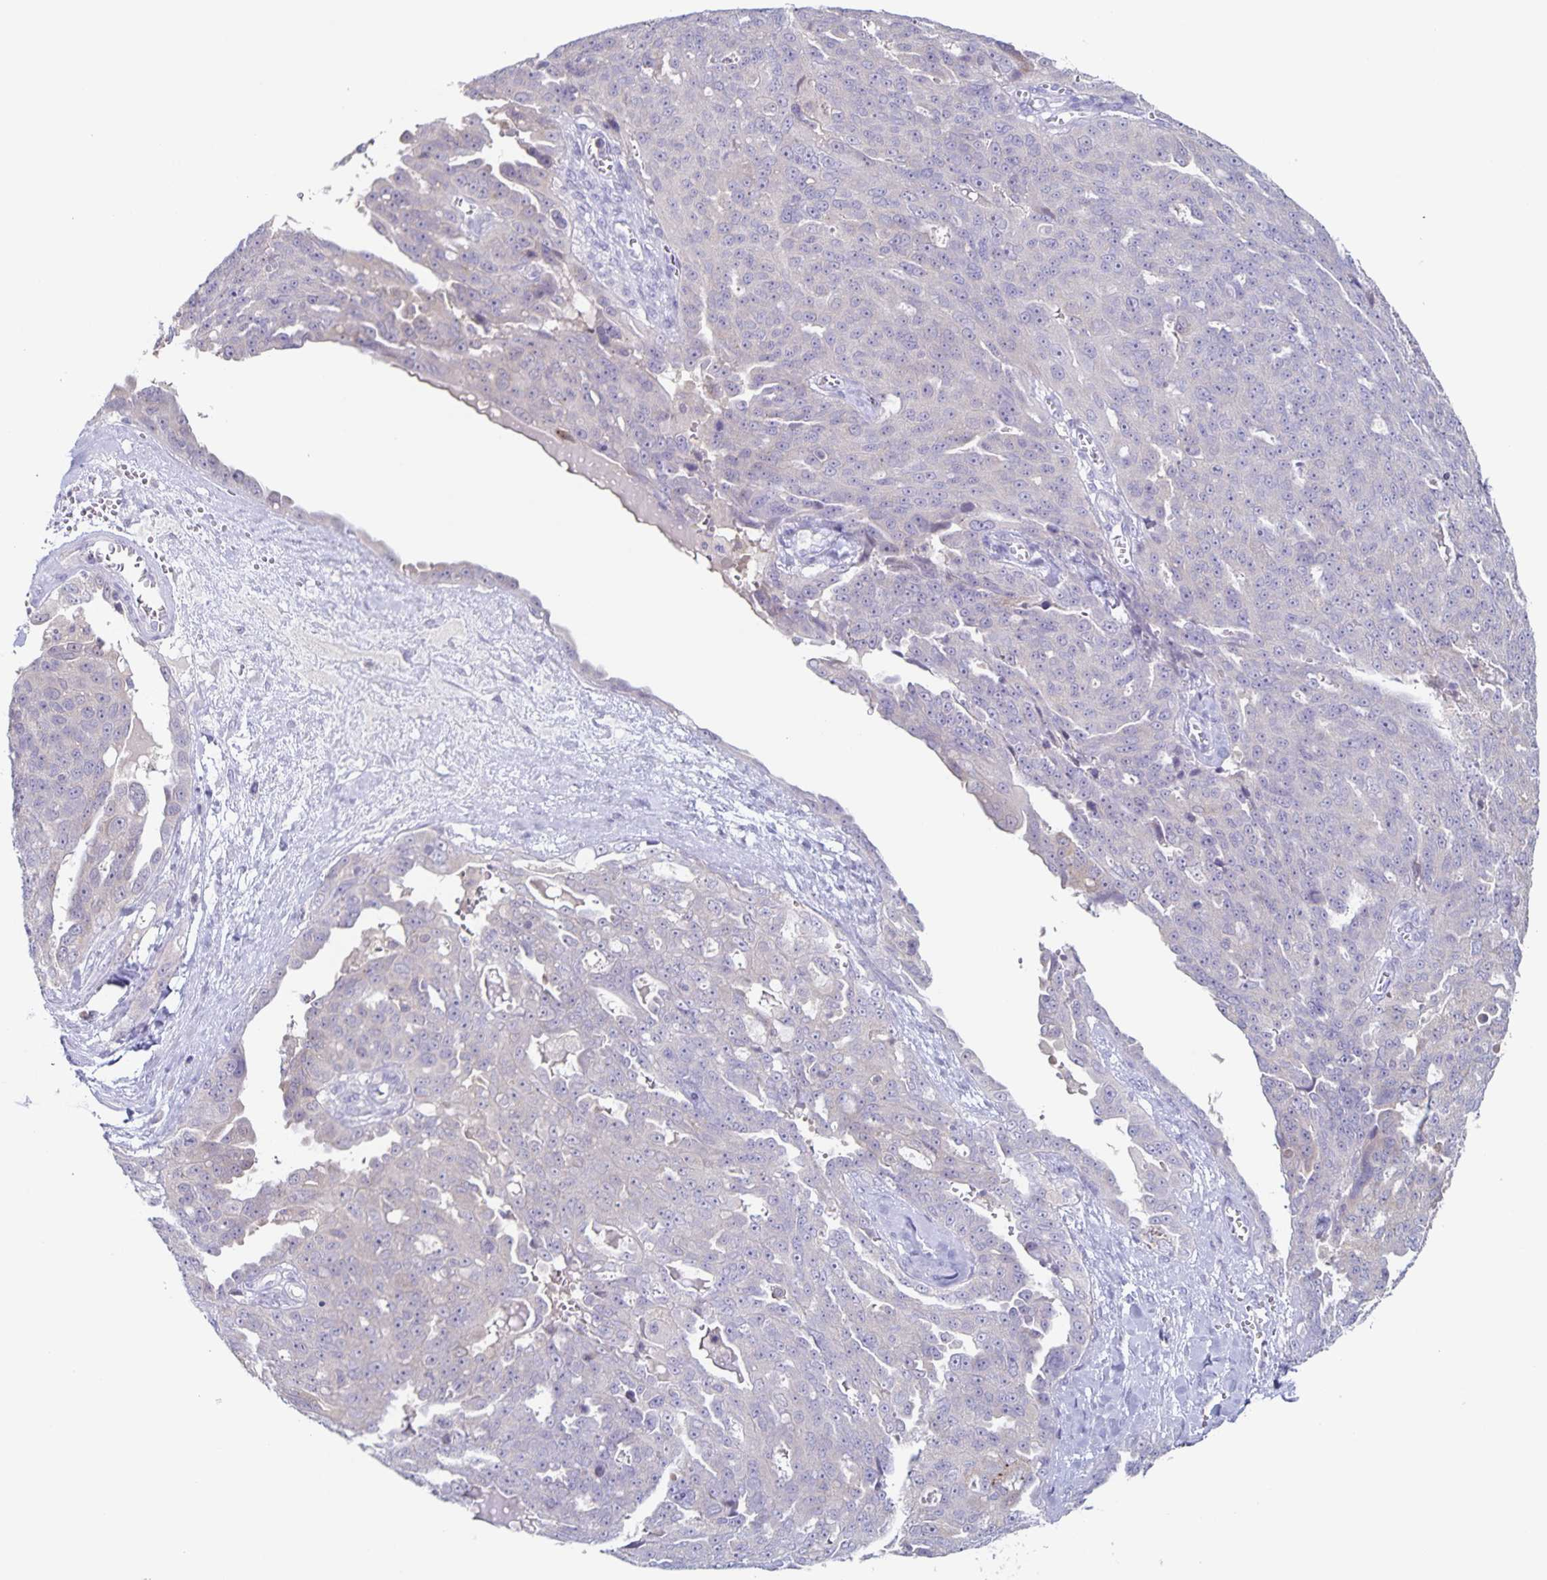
{"staining": {"intensity": "weak", "quantity": "<25%", "location": "cytoplasmic/membranous"}, "tissue": "ovarian cancer", "cell_type": "Tumor cells", "image_type": "cancer", "snomed": [{"axis": "morphology", "description": "Carcinoma, endometroid"}, {"axis": "topography", "description": "Ovary"}], "caption": "Tumor cells are negative for protein expression in human ovarian endometroid carcinoma.", "gene": "RPL36A", "patient": {"sex": "female", "age": 70}}